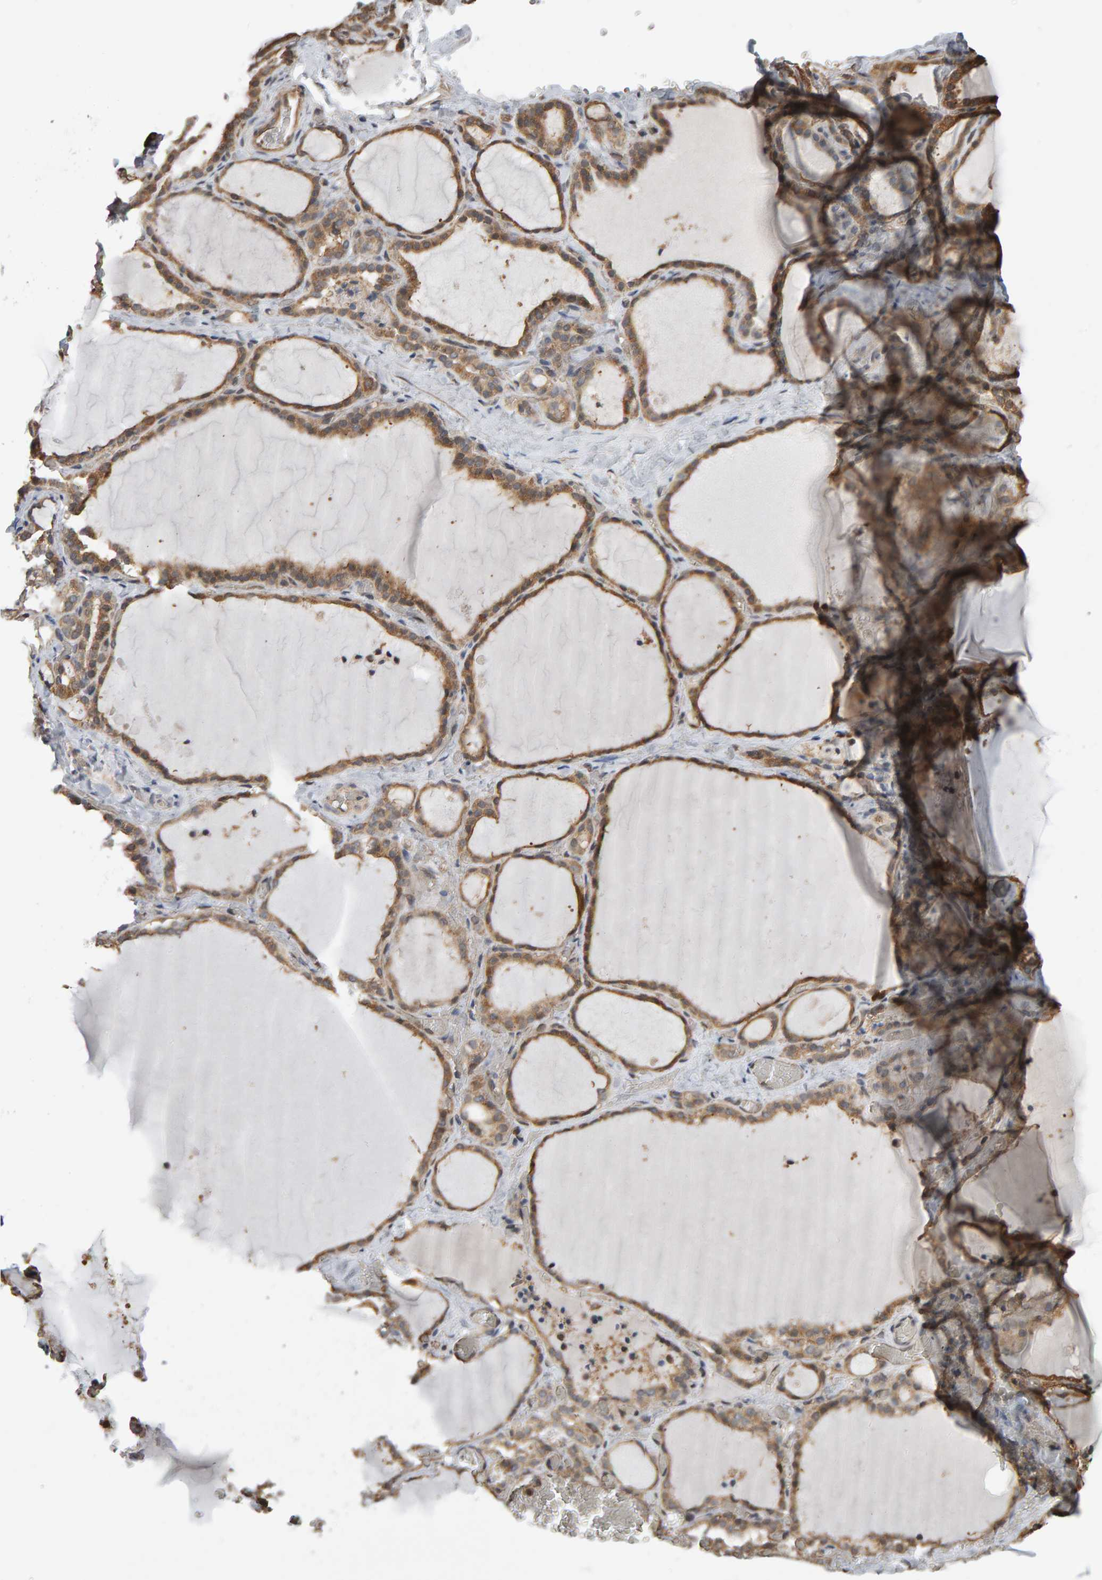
{"staining": {"intensity": "moderate", "quantity": ">75%", "location": "cytoplasmic/membranous"}, "tissue": "thyroid gland", "cell_type": "Glandular cells", "image_type": "normal", "snomed": [{"axis": "morphology", "description": "Normal tissue, NOS"}, {"axis": "topography", "description": "Thyroid gland"}], "caption": "IHC (DAB (3,3'-diaminobenzidine)) staining of unremarkable human thyroid gland shows moderate cytoplasmic/membranous protein positivity in about >75% of glandular cells.", "gene": "COASY", "patient": {"sex": "female", "age": 22}}